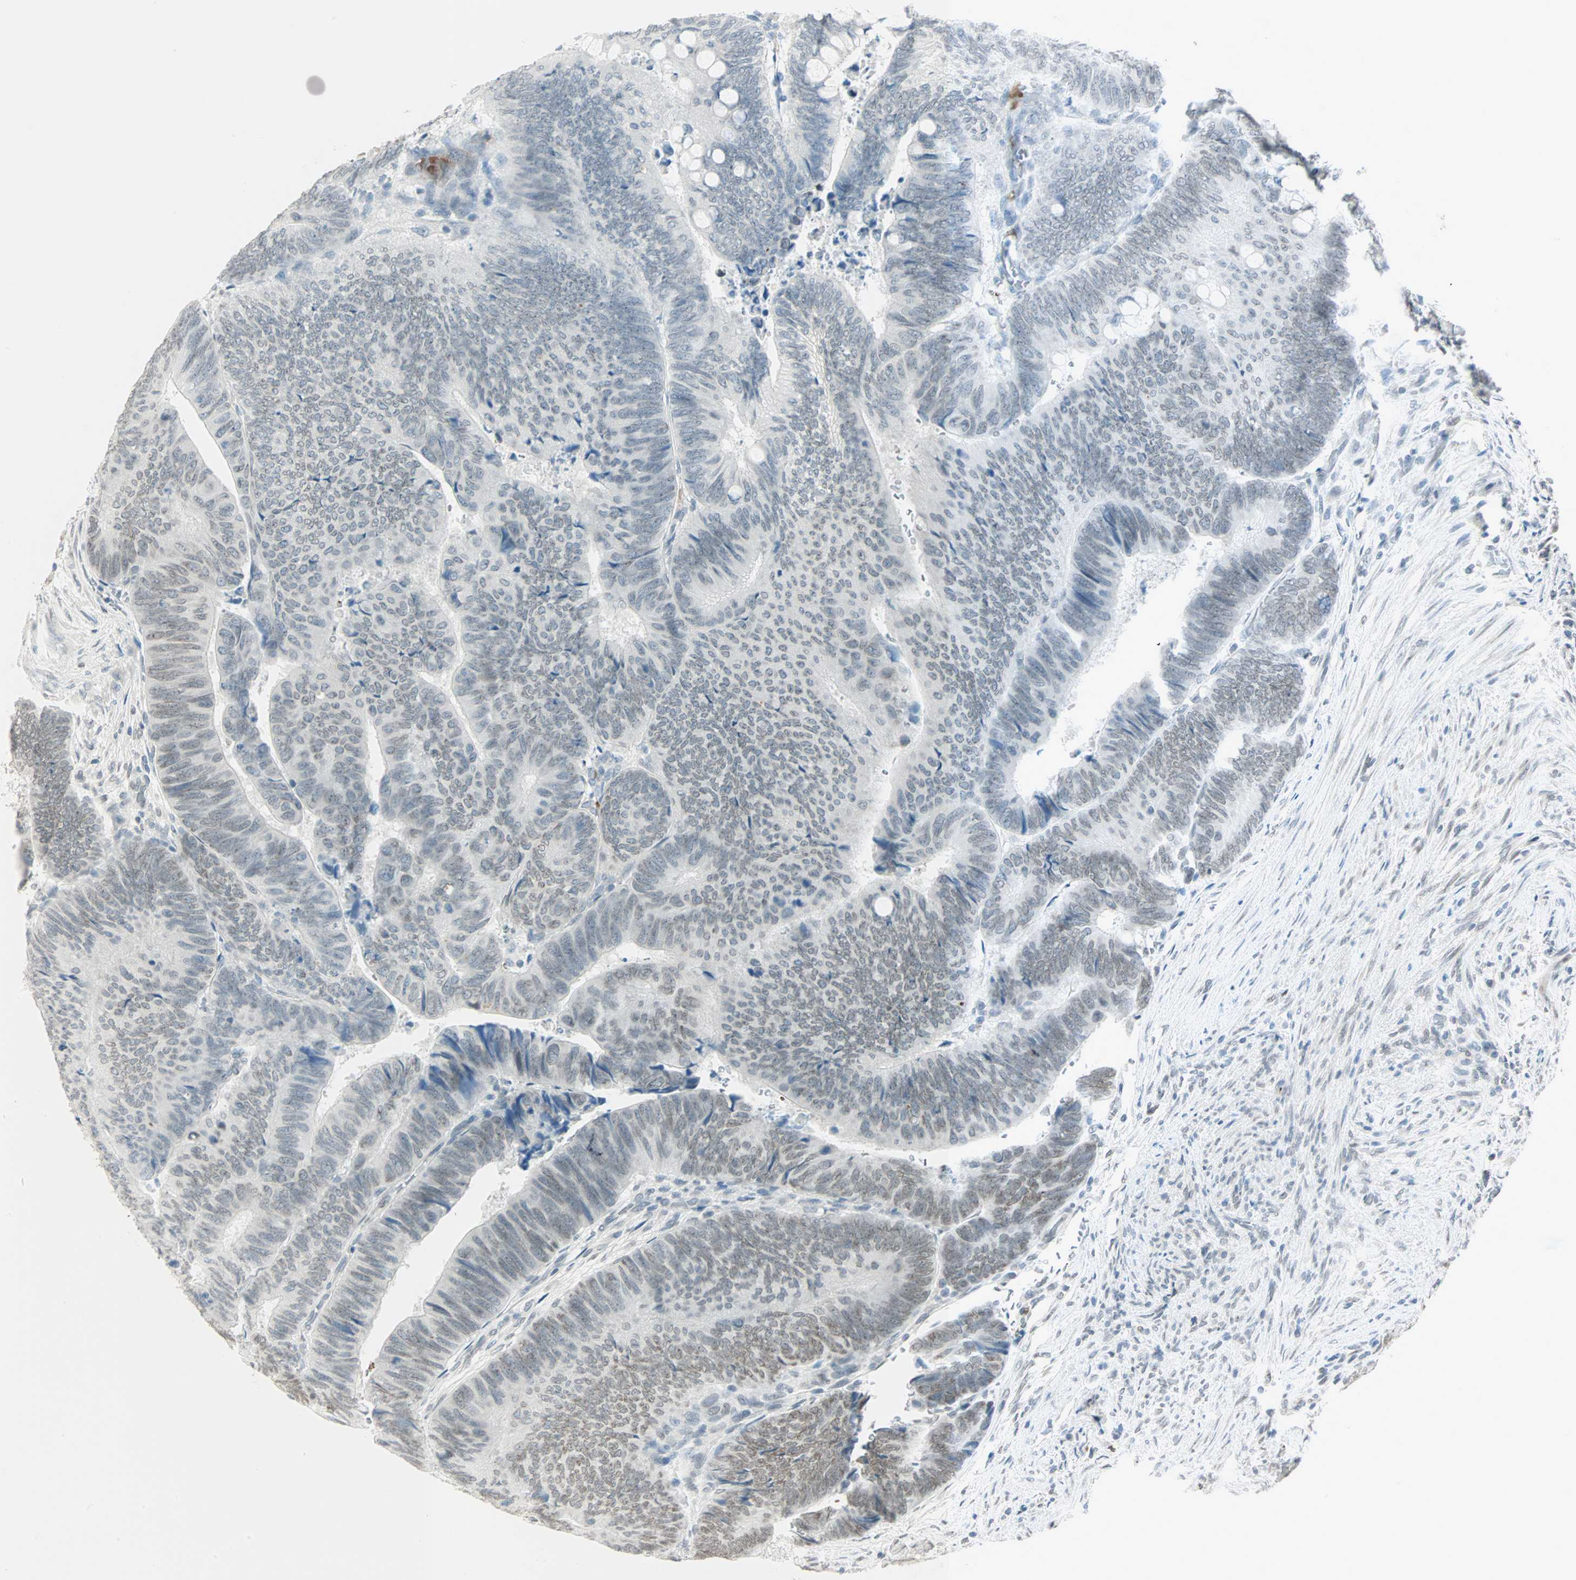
{"staining": {"intensity": "weak", "quantity": "25%-75%", "location": "cytoplasmic/membranous,nuclear"}, "tissue": "colorectal cancer", "cell_type": "Tumor cells", "image_type": "cancer", "snomed": [{"axis": "morphology", "description": "Normal tissue, NOS"}, {"axis": "morphology", "description": "Adenocarcinoma, NOS"}, {"axis": "topography", "description": "Rectum"}, {"axis": "topography", "description": "Peripheral nerve tissue"}], "caption": "Colorectal cancer (adenocarcinoma) was stained to show a protein in brown. There is low levels of weak cytoplasmic/membranous and nuclear expression in about 25%-75% of tumor cells.", "gene": "BCAN", "patient": {"sex": "male", "age": 92}}